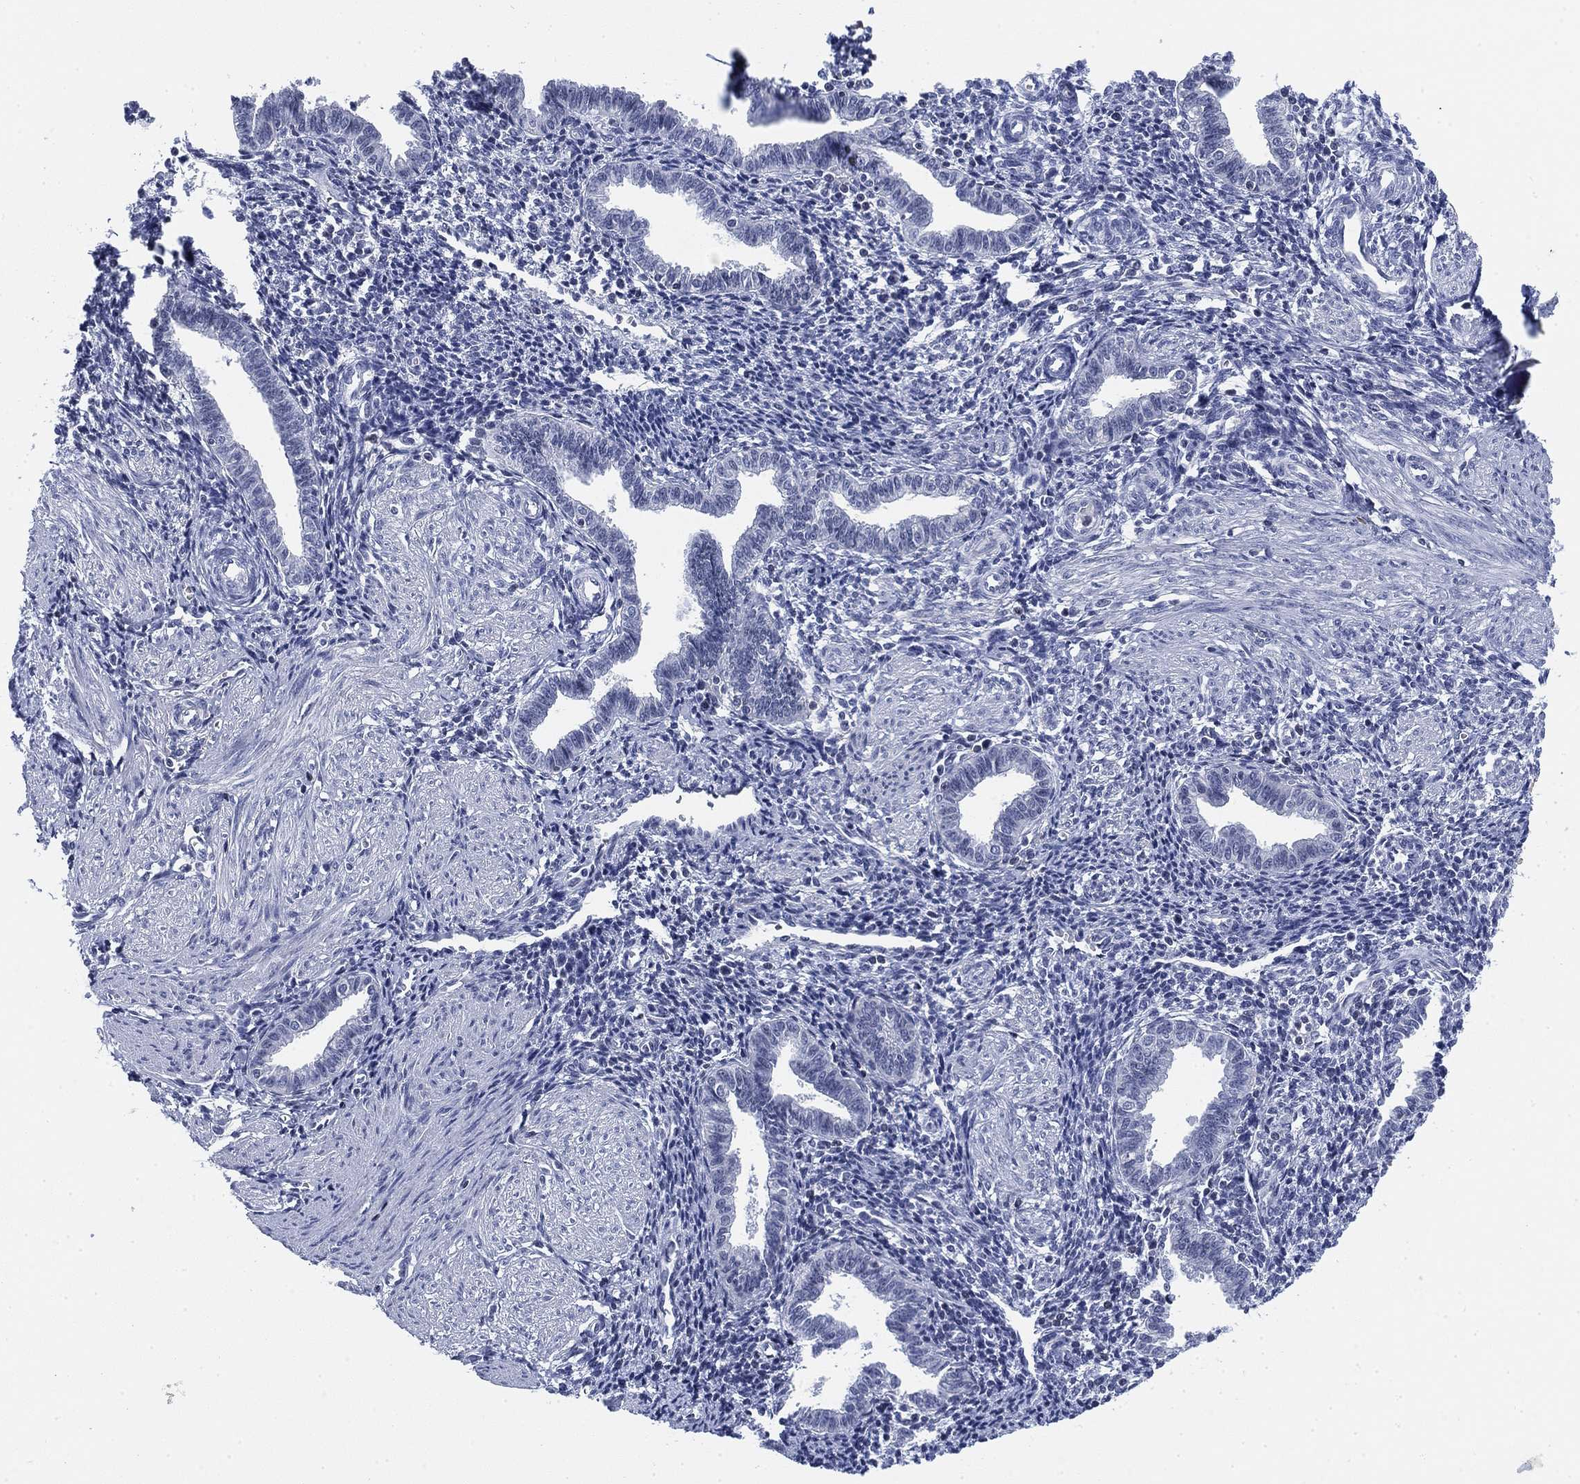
{"staining": {"intensity": "negative", "quantity": "none", "location": "none"}, "tissue": "endometrium", "cell_type": "Cells in endometrial stroma", "image_type": "normal", "snomed": [{"axis": "morphology", "description": "Normal tissue, NOS"}, {"axis": "topography", "description": "Endometrium"}], "caption": "A high-resolution histopathology image shows immunohistochemistry staining of benign endometrium, which reveals no significant staining in cells in endometrial stroma.", "gene": "FYB1", "patient": {"sex": "female", "age": 37}}